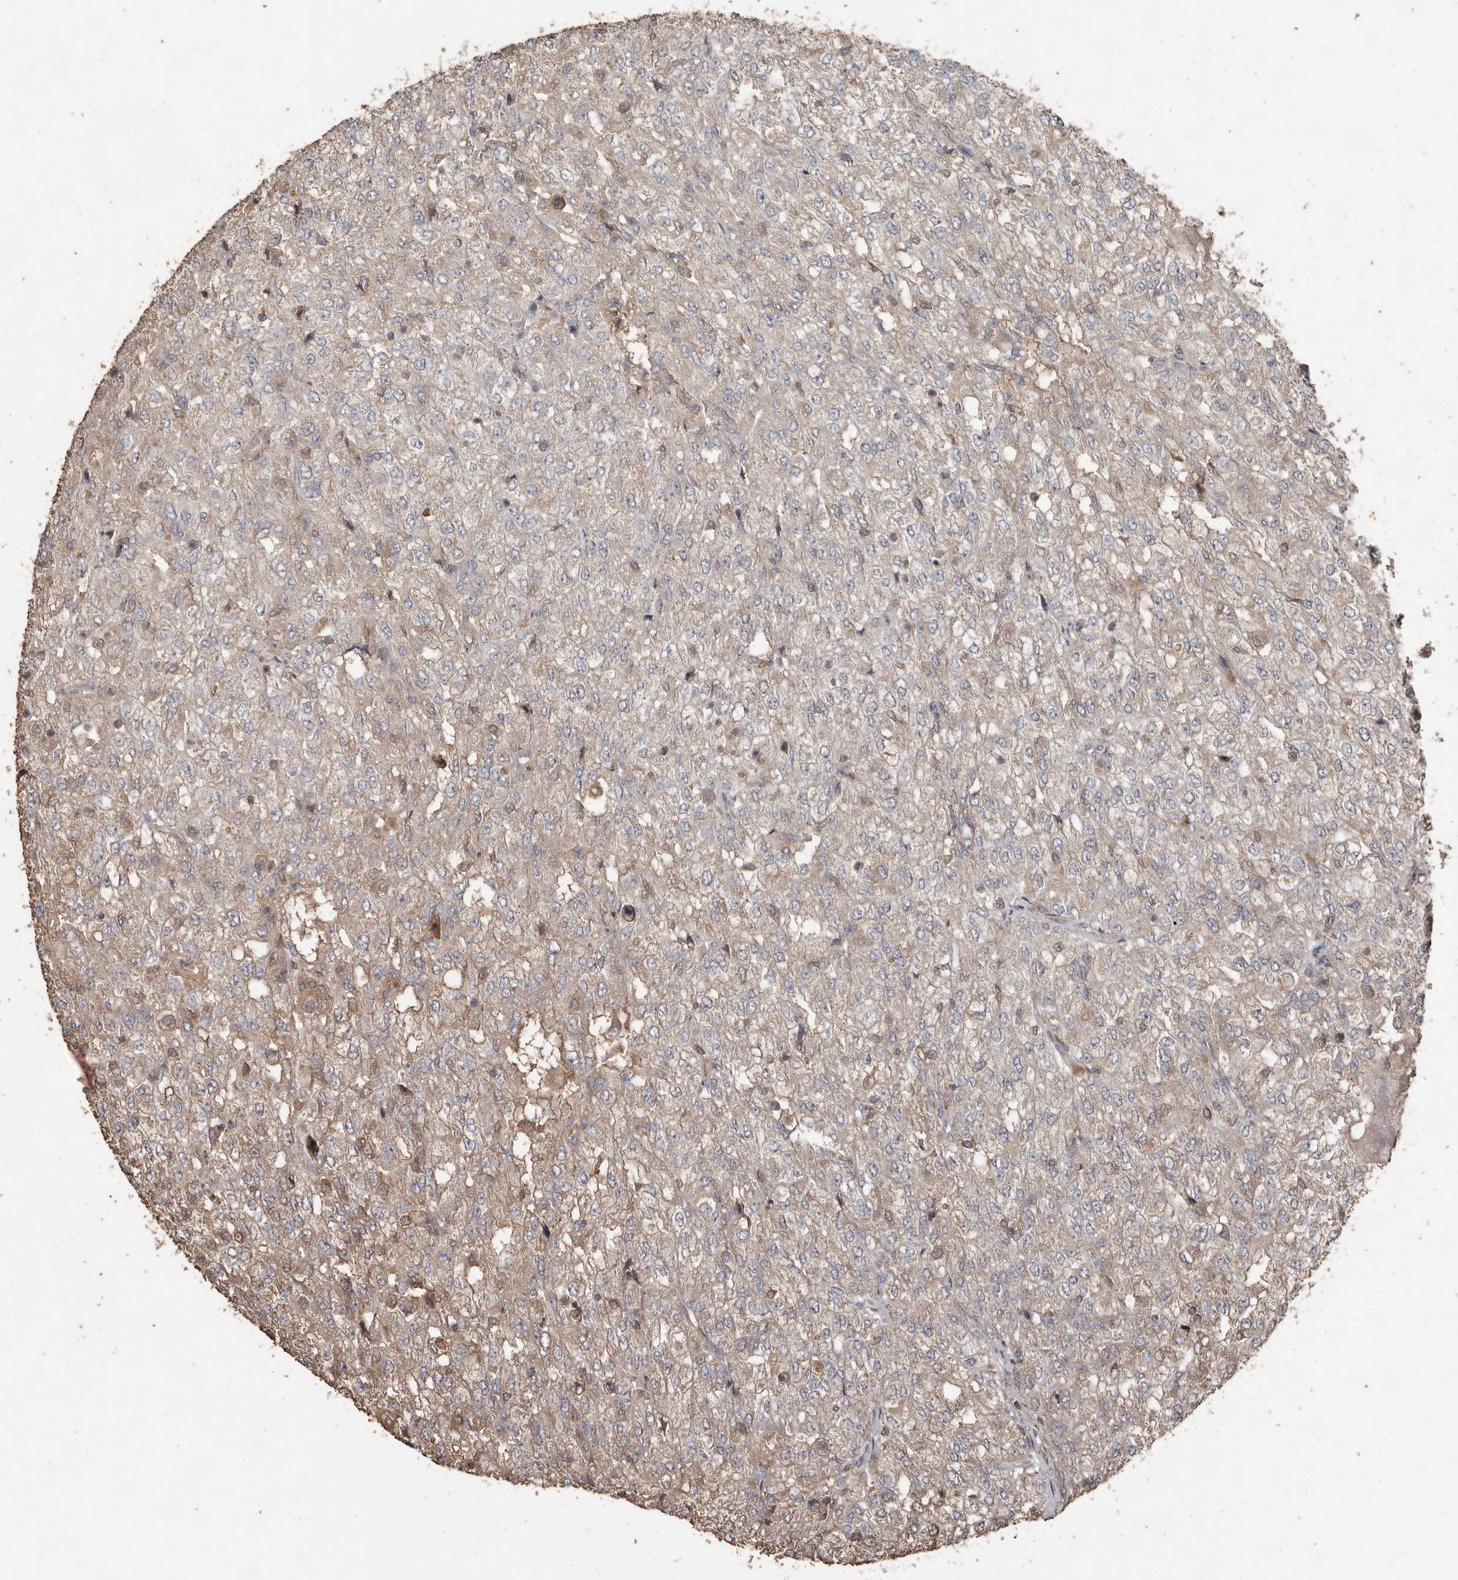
{"staining": {"intensity": "weak", "quantity": "<25%", "location": "cytoplasmic/membranous"}, "tissue": "renal cancer", "cell_type": "Tumor cells", "image_type": "cancer", "snomed": [{"axis": "morphology", "description": "Adenocarcinoma, NOS"}, {"axis": "topography", "description": "Kidney"}], "caption": "Protein analysis of renal cancer demonstrates no significant positivity in tumor cells. (DAB (3,3'-diaminobenzidine) immunohistochemistry (IHC) visualized using brightfield microscopy, high magnification).", "gene": "RANBP17", "patient": {"sex": "female", "age": 54}}